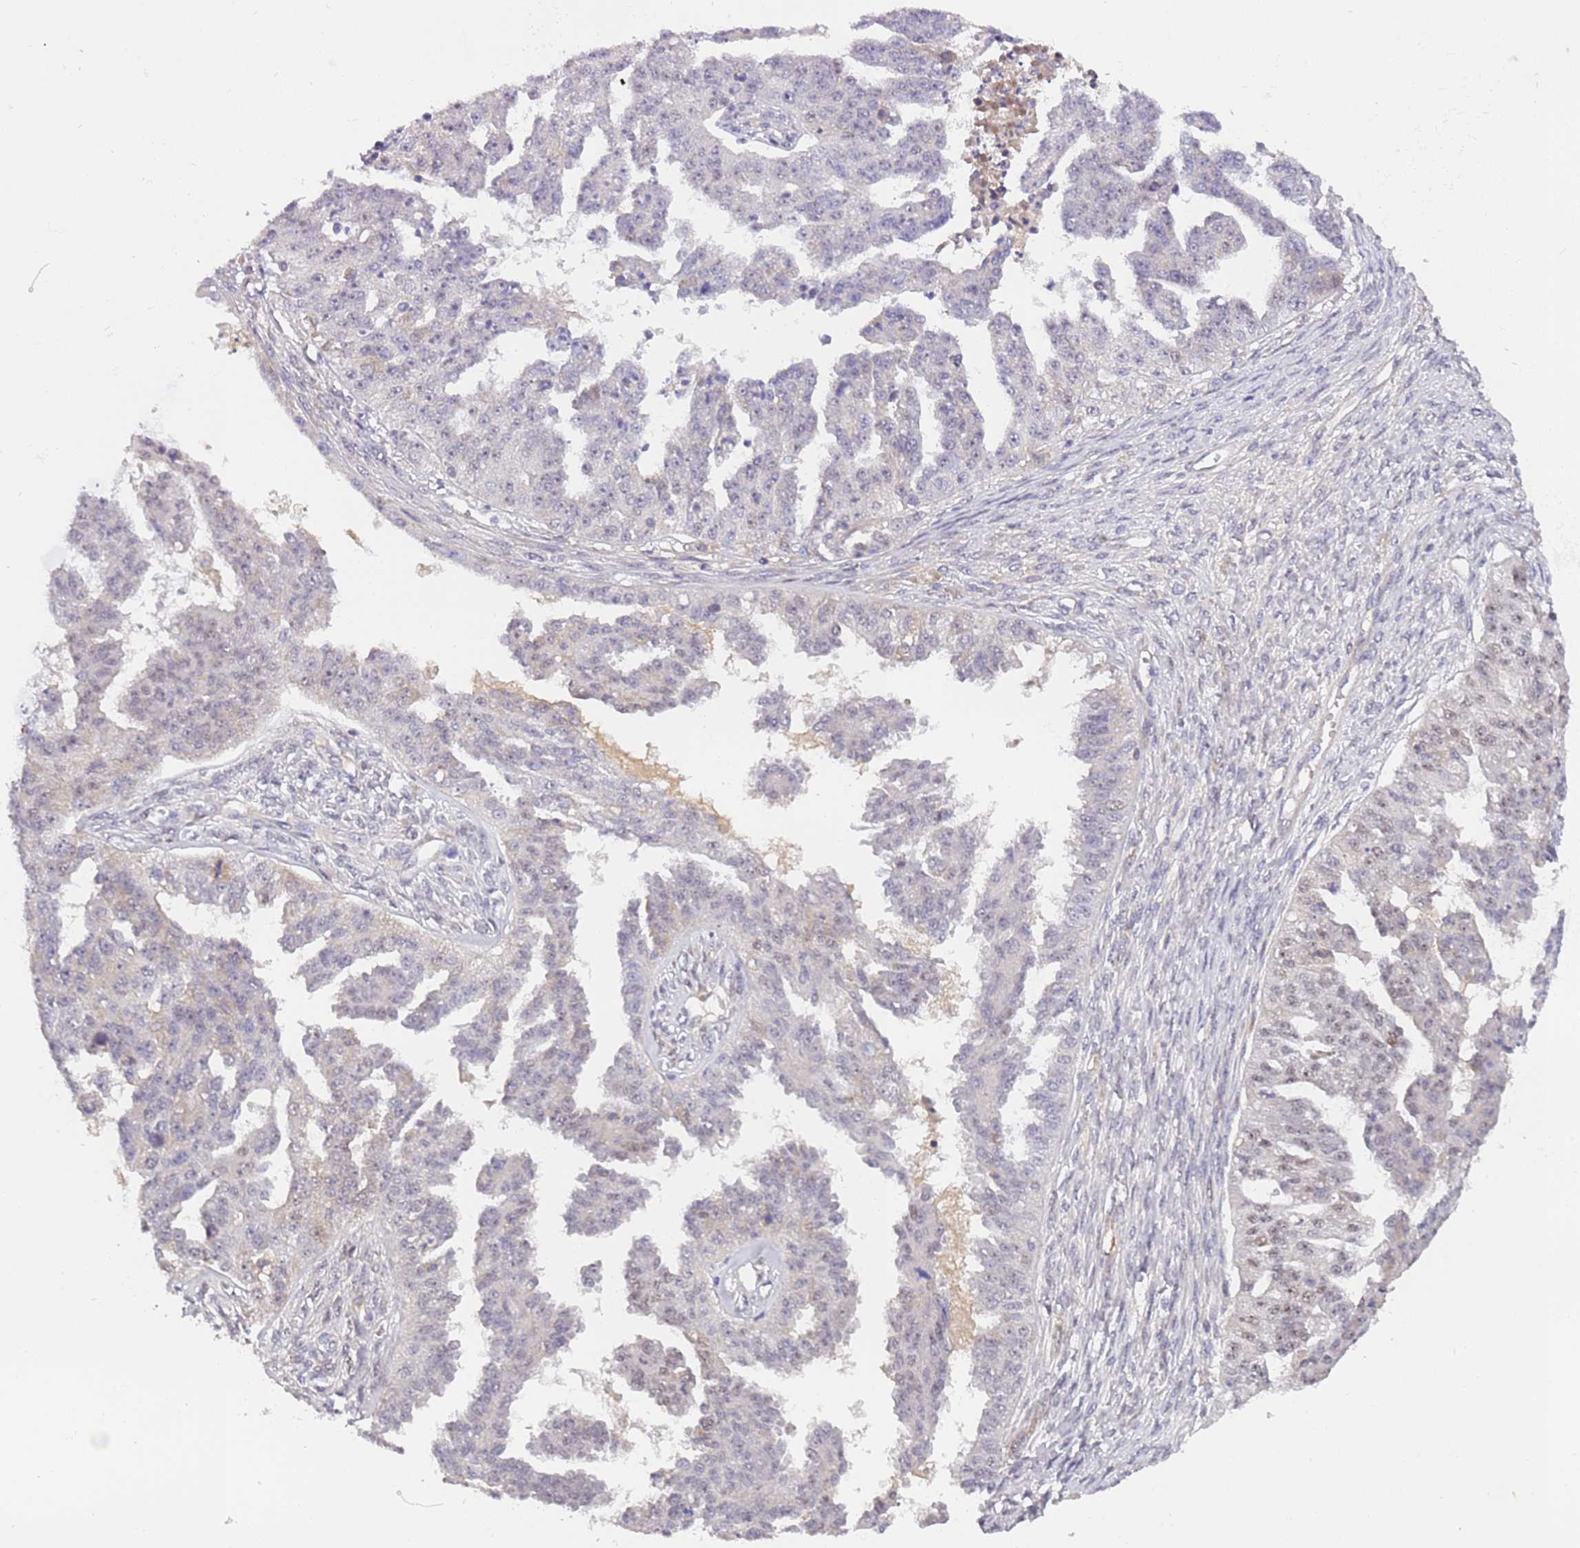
{"staining": {"intensity": "weak", "quantity": "<25%", "location": "cytoplasmic/membranous,nuclear"}, "tissue": "ovarian cancer", "cell_type": "Tumor cells", "image_type": "cancer", "snomed": [{"axis": "morphology", "description": "Cystadenocarcinoma, serous, NOS"}, {"axis": "topography", "description": "Ovary"}], "caption": "DAB immunohistochemical staining of human serous cystadenocarcinoma (ovarian) demonstrates no significant expression in tumor cells.", "gene": "MAGEF1", "patient": {"sex": "female", "age": 58}}